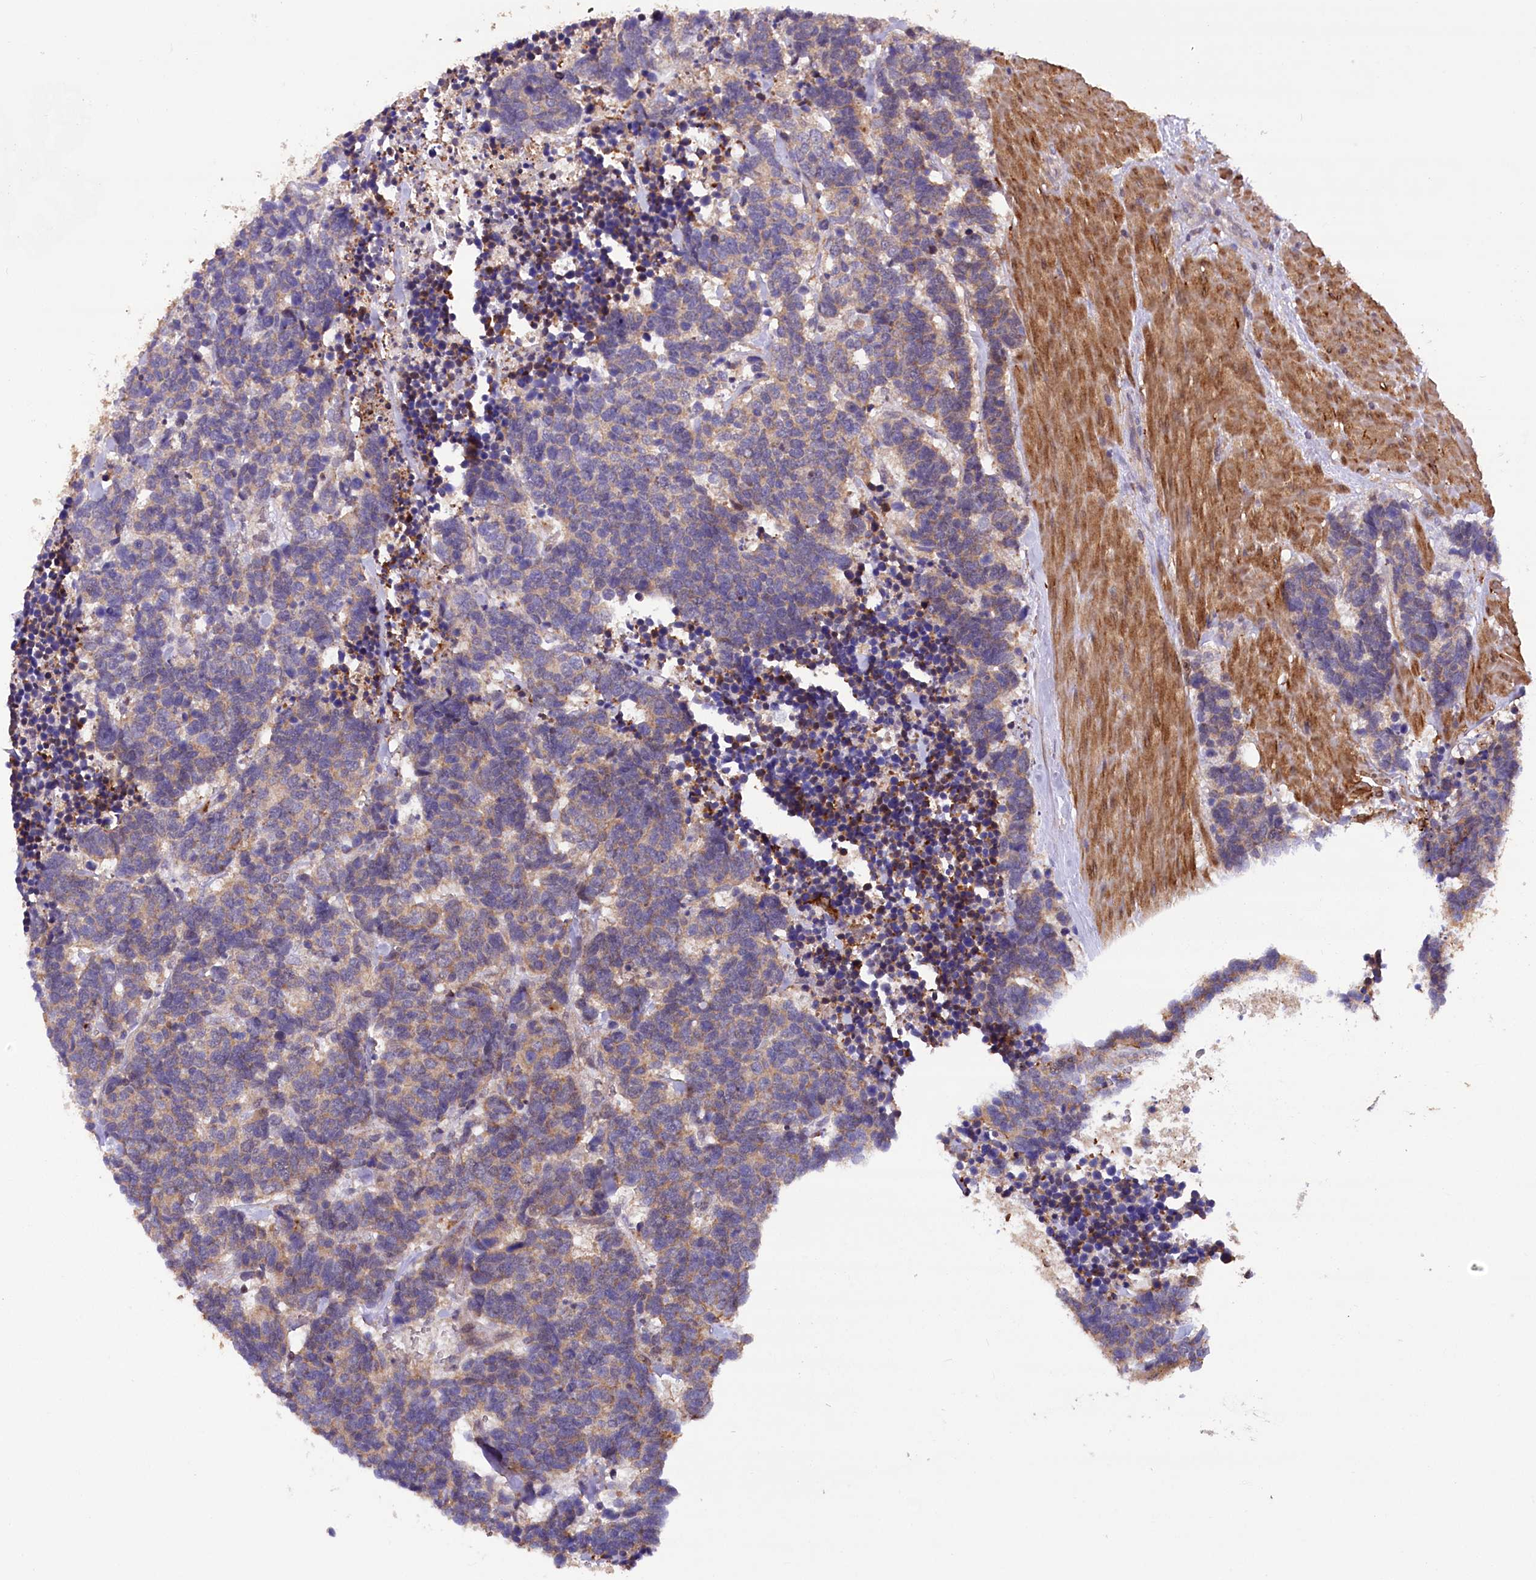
{"staining": {"intensity": "weak", "quantity": "<25%", "location": "cytoplasmic/membranous"}, "tissue": "carcinoid", "cell_type": "Tumor cells", "image_type": "cancer", "snomed": [{"axis": "morphology", "description": "Carcinoma, NOS"}, {"axis": "morphology", "description": "Carcinoid, malignant, NOS"}, {"axis": "topography", "description": "Urinary bladder"}], "caption": "A photomicrograph of carcinoid stained for a protein exhibits no brown staining in tumor cells.", "gene": "DPP3", "patient": {"sex": "male", "age": 57}}